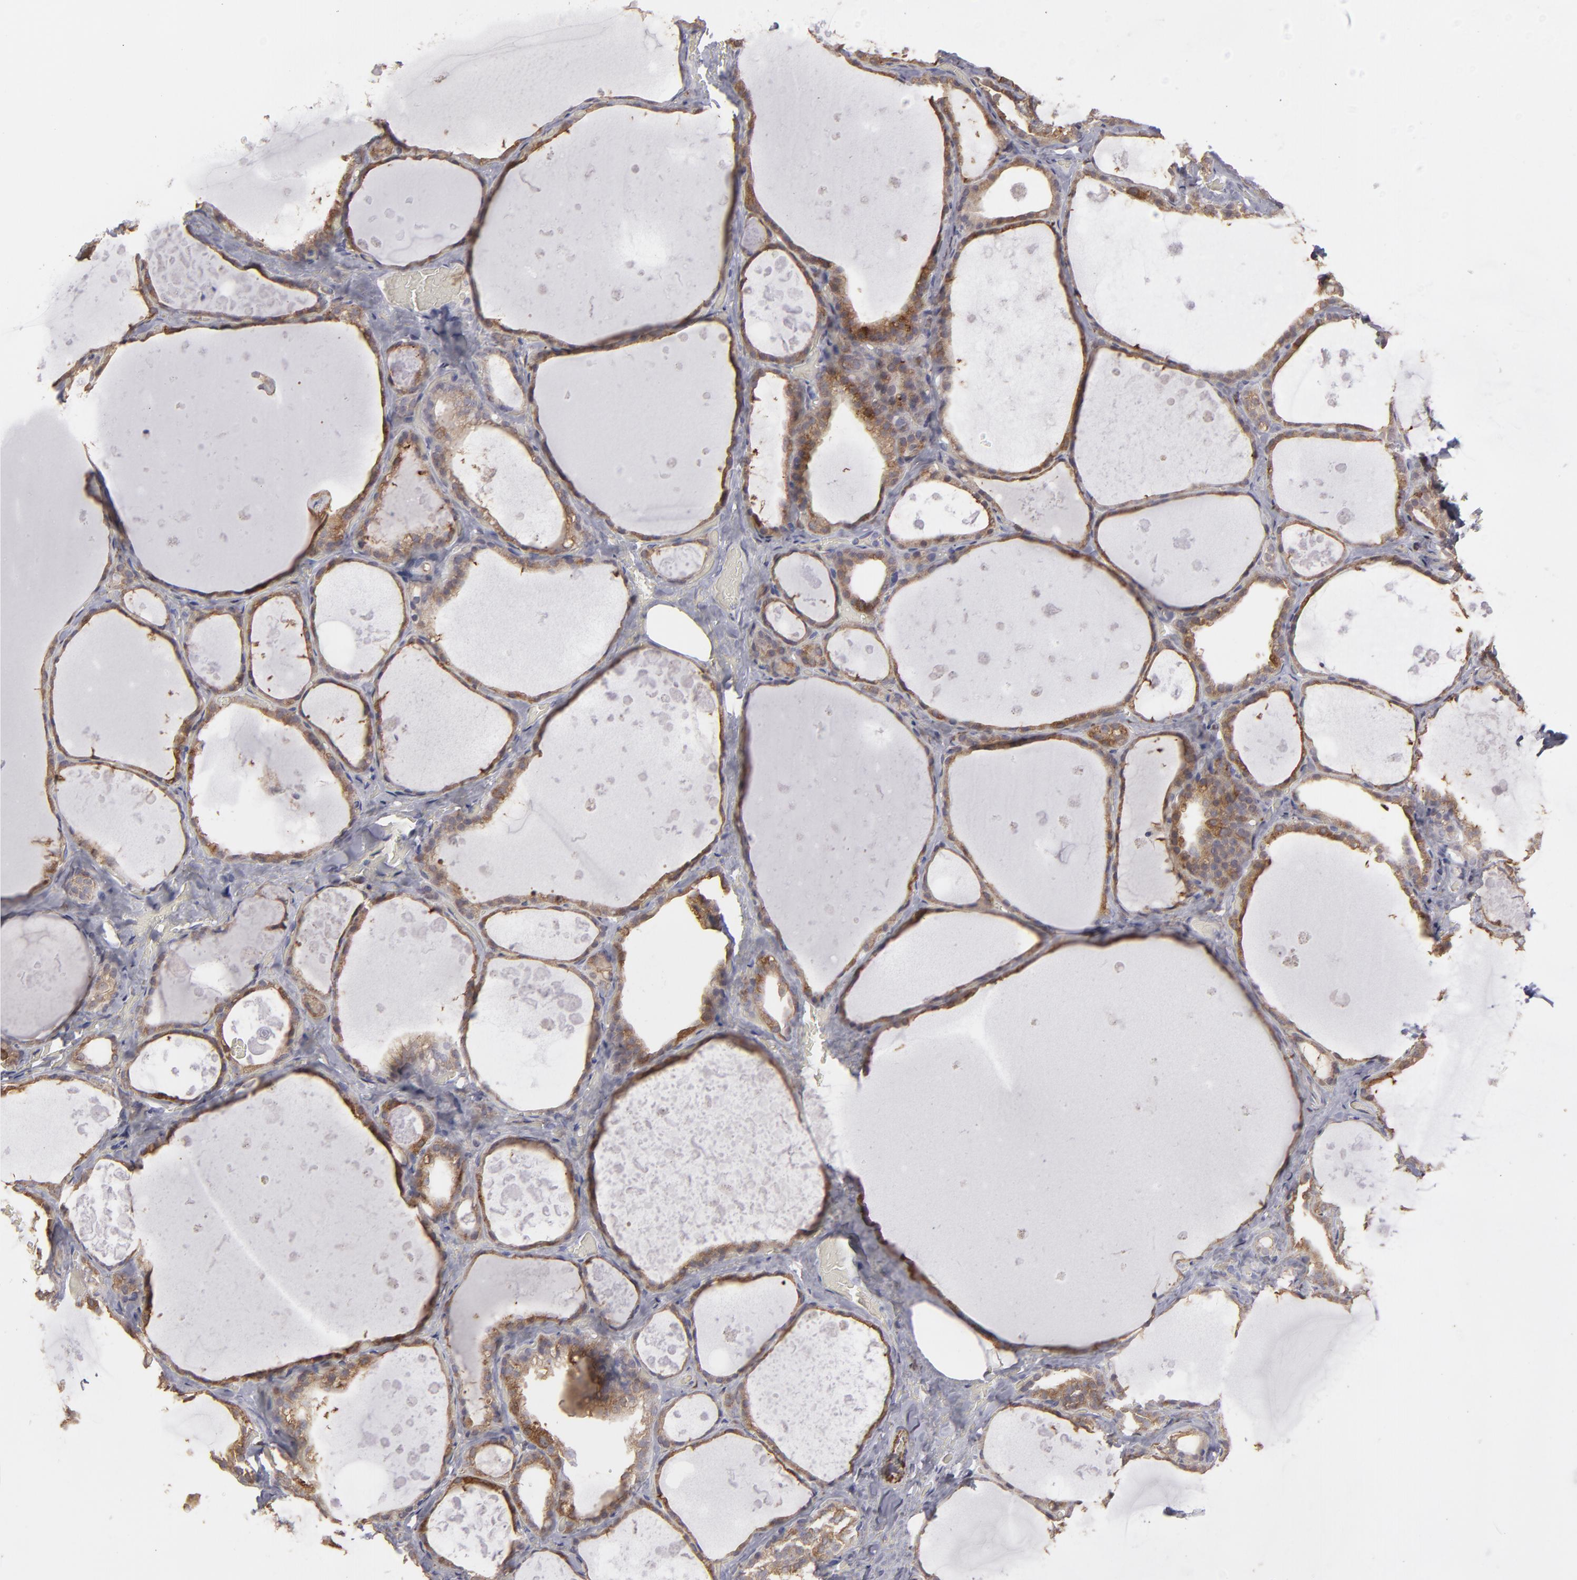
{"staining": {"intensity": "strong", "quantity": ">75%", "location": "cytoplasmic/membranous"}, "tissue": "thyroid gland", "cell_type": "Glandular cells", "image_type": "normal", "snomed": [{"axis": "morphology", "description": "Normal tissue, NOS"}, {"axis": "topography", "description": "Thyroid gland"}], "caption": "The immunohistochemical stain labels strong cytoplasmic/membranous positivity in glandular cells of benign thyroid gland.", "gene": "SEMA3G", "patient": {"sex": "male", "age": 61}}